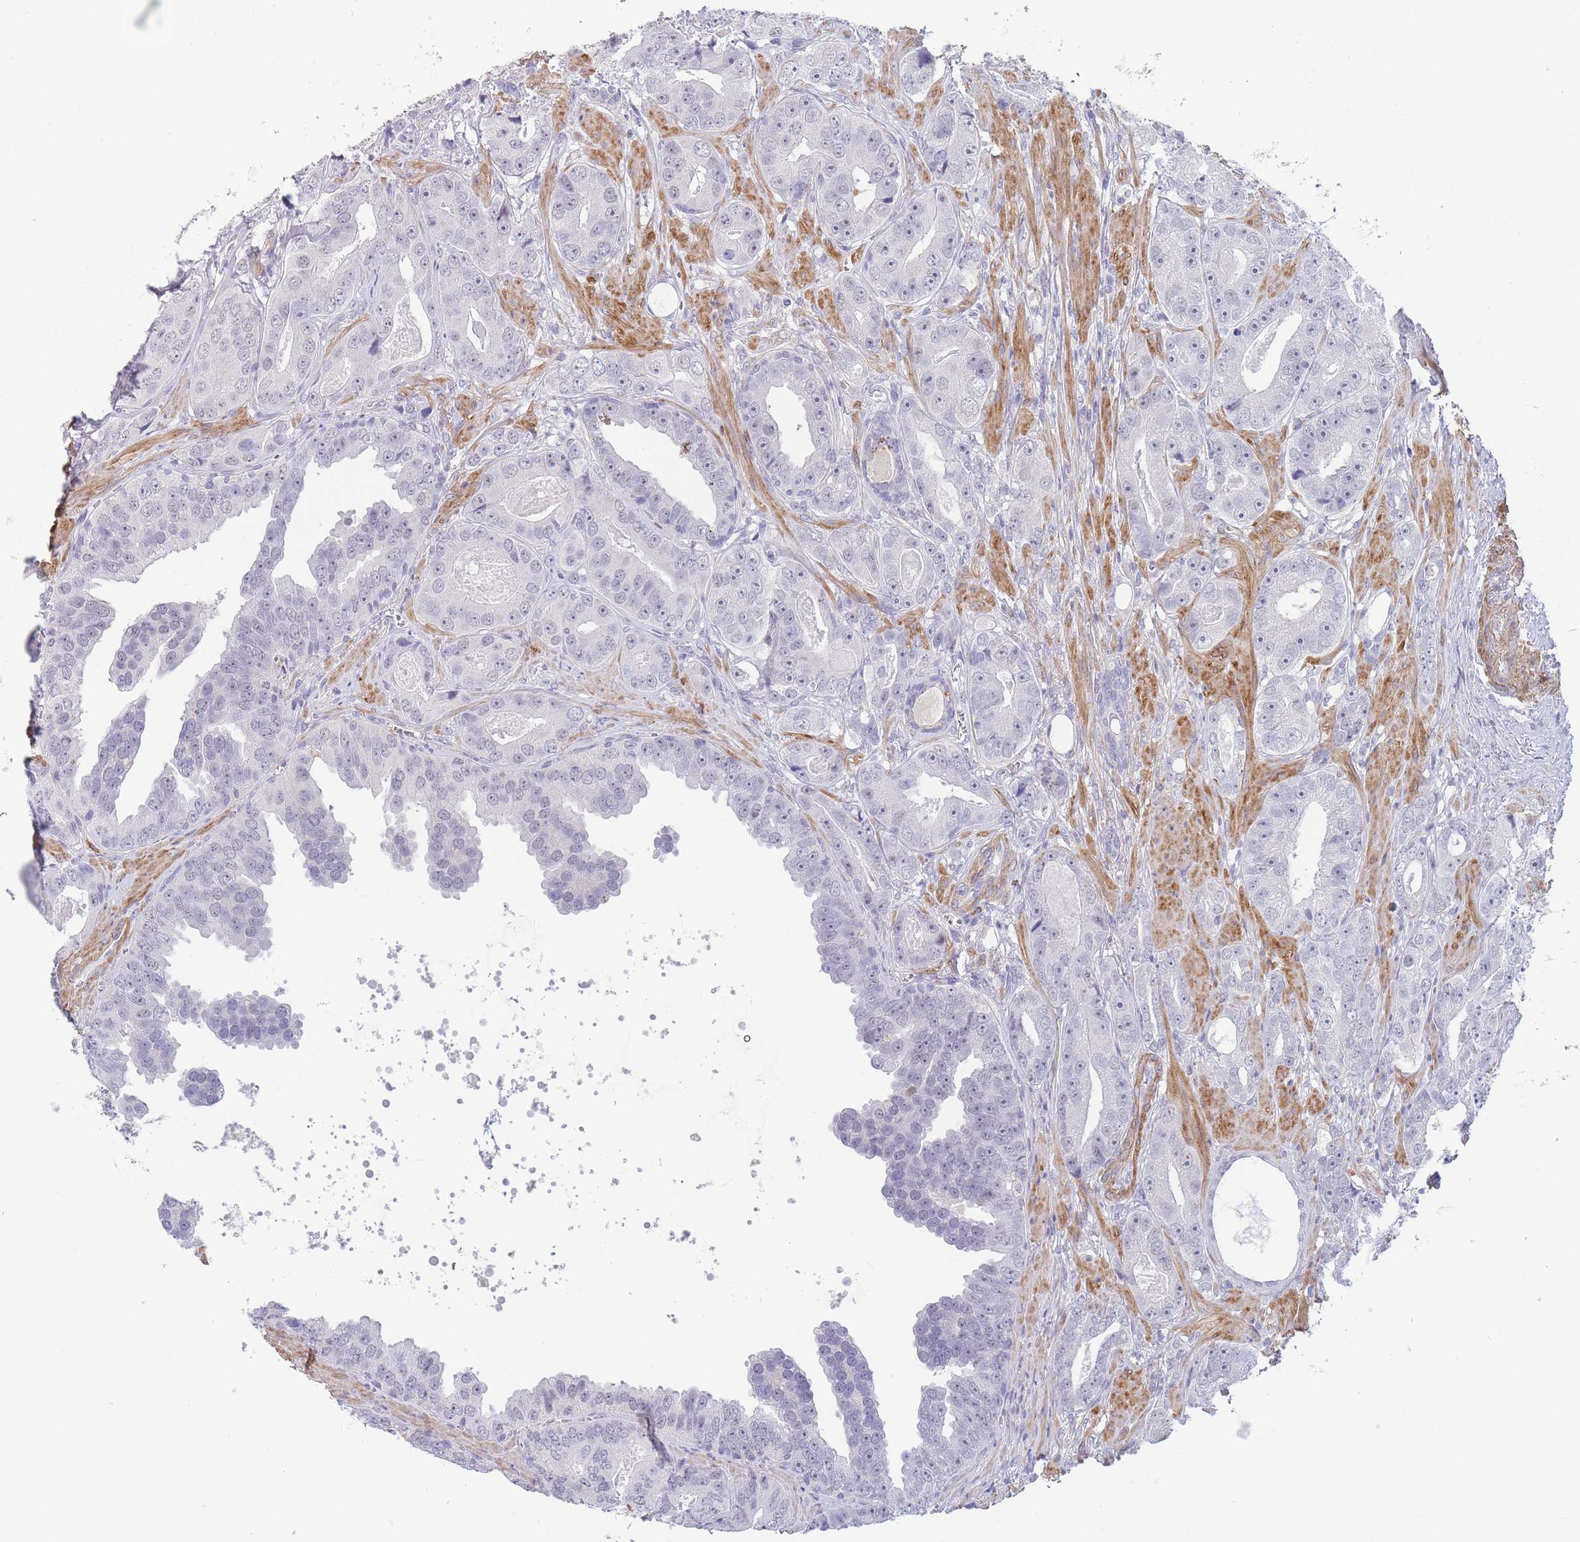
{"staining": {"intensity": "negative", "quantity": "none", "location": "none"}, "tissue": "prostate cancer", "cell_type": "Tumor cells", "image_type": "cancer", "snomed": [{"axis": "morphology", "description": "Adenocarcinoma, High grade"}, {"axis": "topography", "description": "Prostate"}], "caption": "Immunohistochemistry (IHC) histopathology image of neoplastic tissue: prostate adenocarcinoma (high-grade) stained with DAB reveals no significant protein expression in tumor cells. The staining is performed using DAB brown chromogen with nuclei counter-stained in using hematoxylin.", "gene": "ASAP3", "patient": {"sex": "male", "age": 71}}